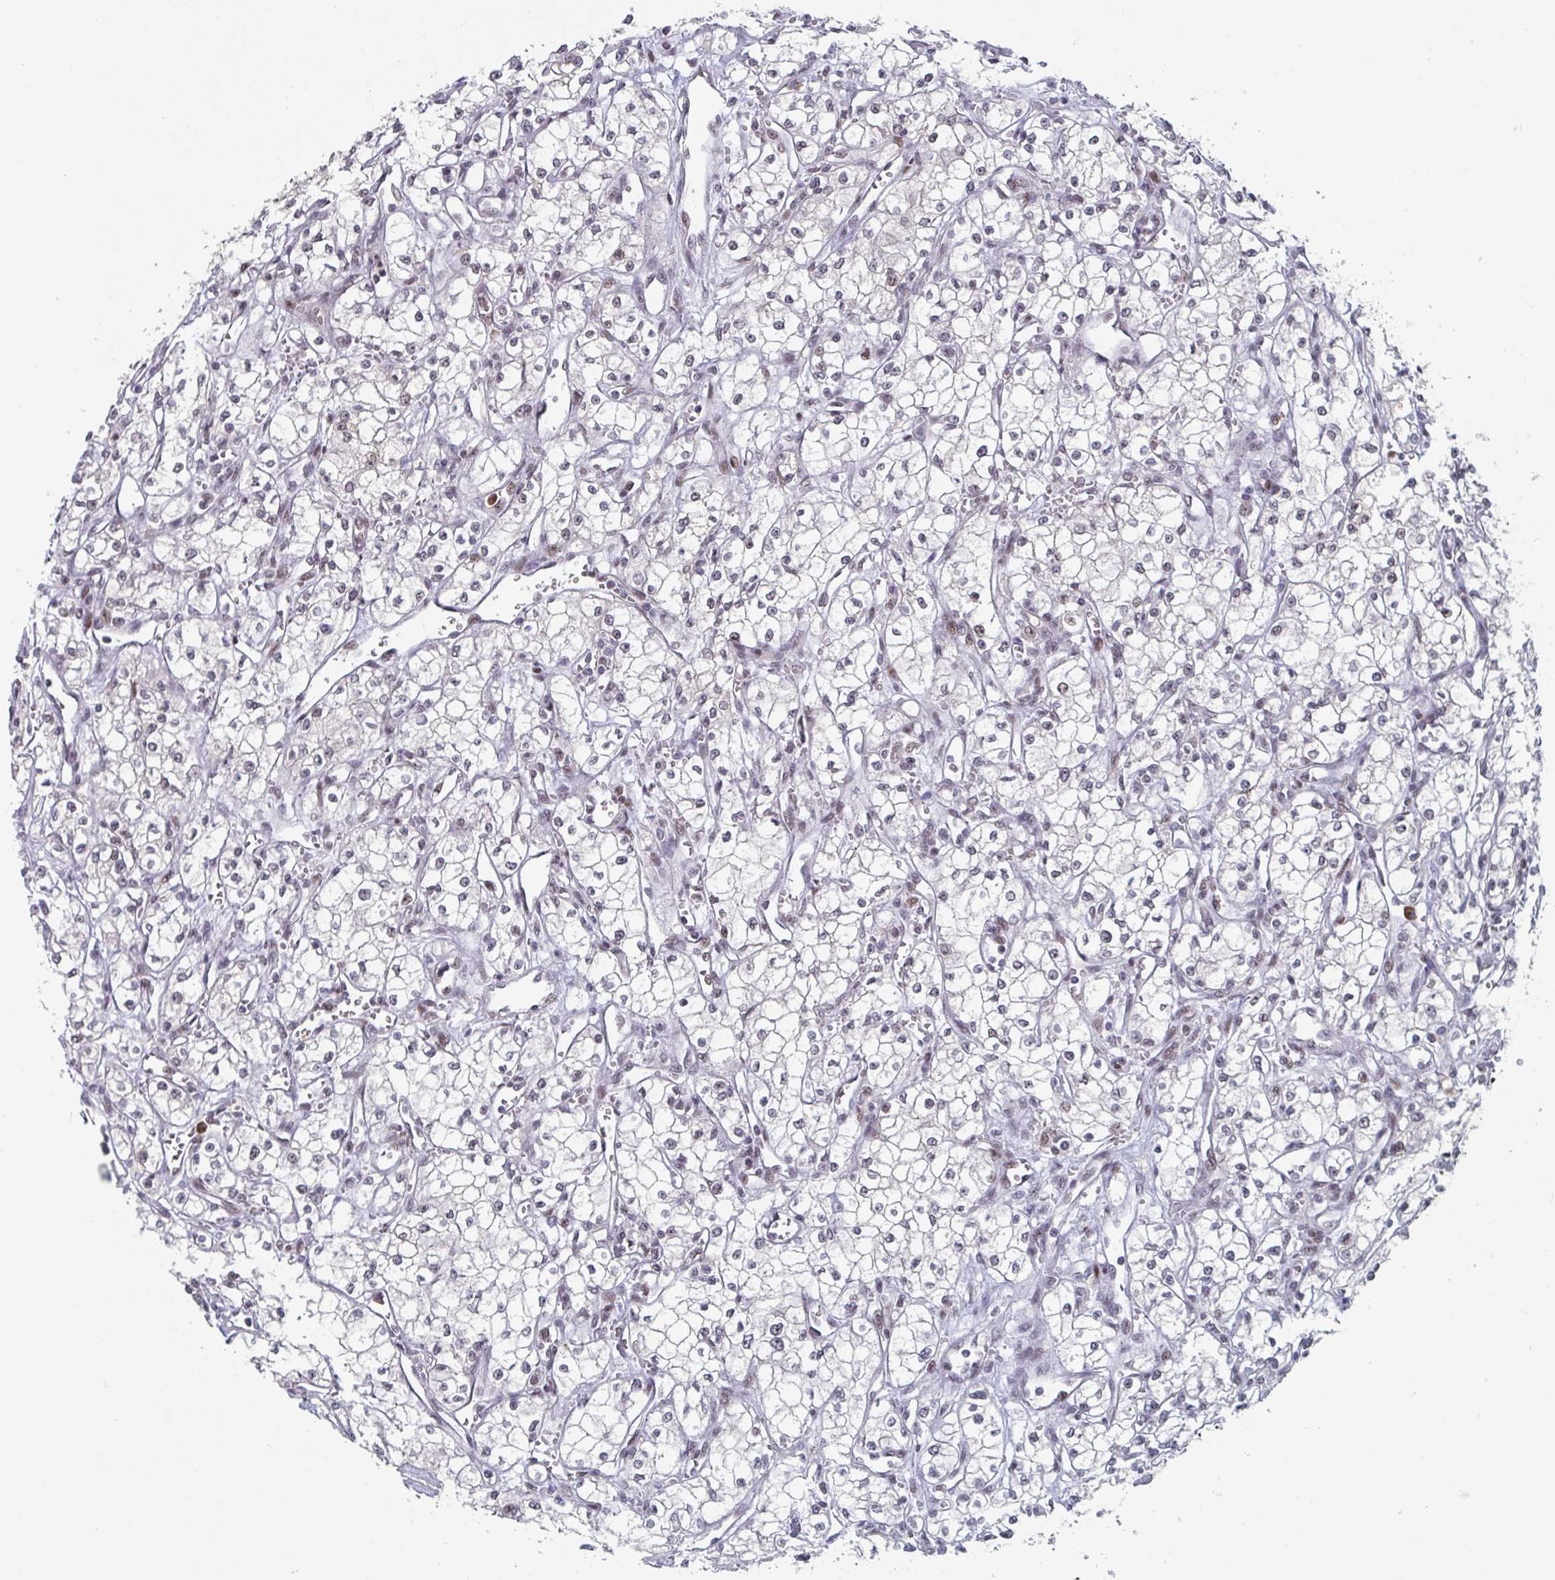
{"staining": {"intensity": "moderate", "quantity": "<25%", "location": "nuclear"}, "tissue": "renal cancer", "cell_type": "Tumor cells", "image_type": "cancer", "snomed": [{"axis": "morphology", "description": "Adenocarcinoma, NOS"}, {"axis": "topography", "description": "Kidney"}], "caption": "Protein expression analysis of adenocarcinoma (renal) displays moderate nuclear expression in approximately <25% of tumor cells. Nuclei are stained in blue.", "gene": "RNF212", "patient": {"sex": "male", "age": 59}}